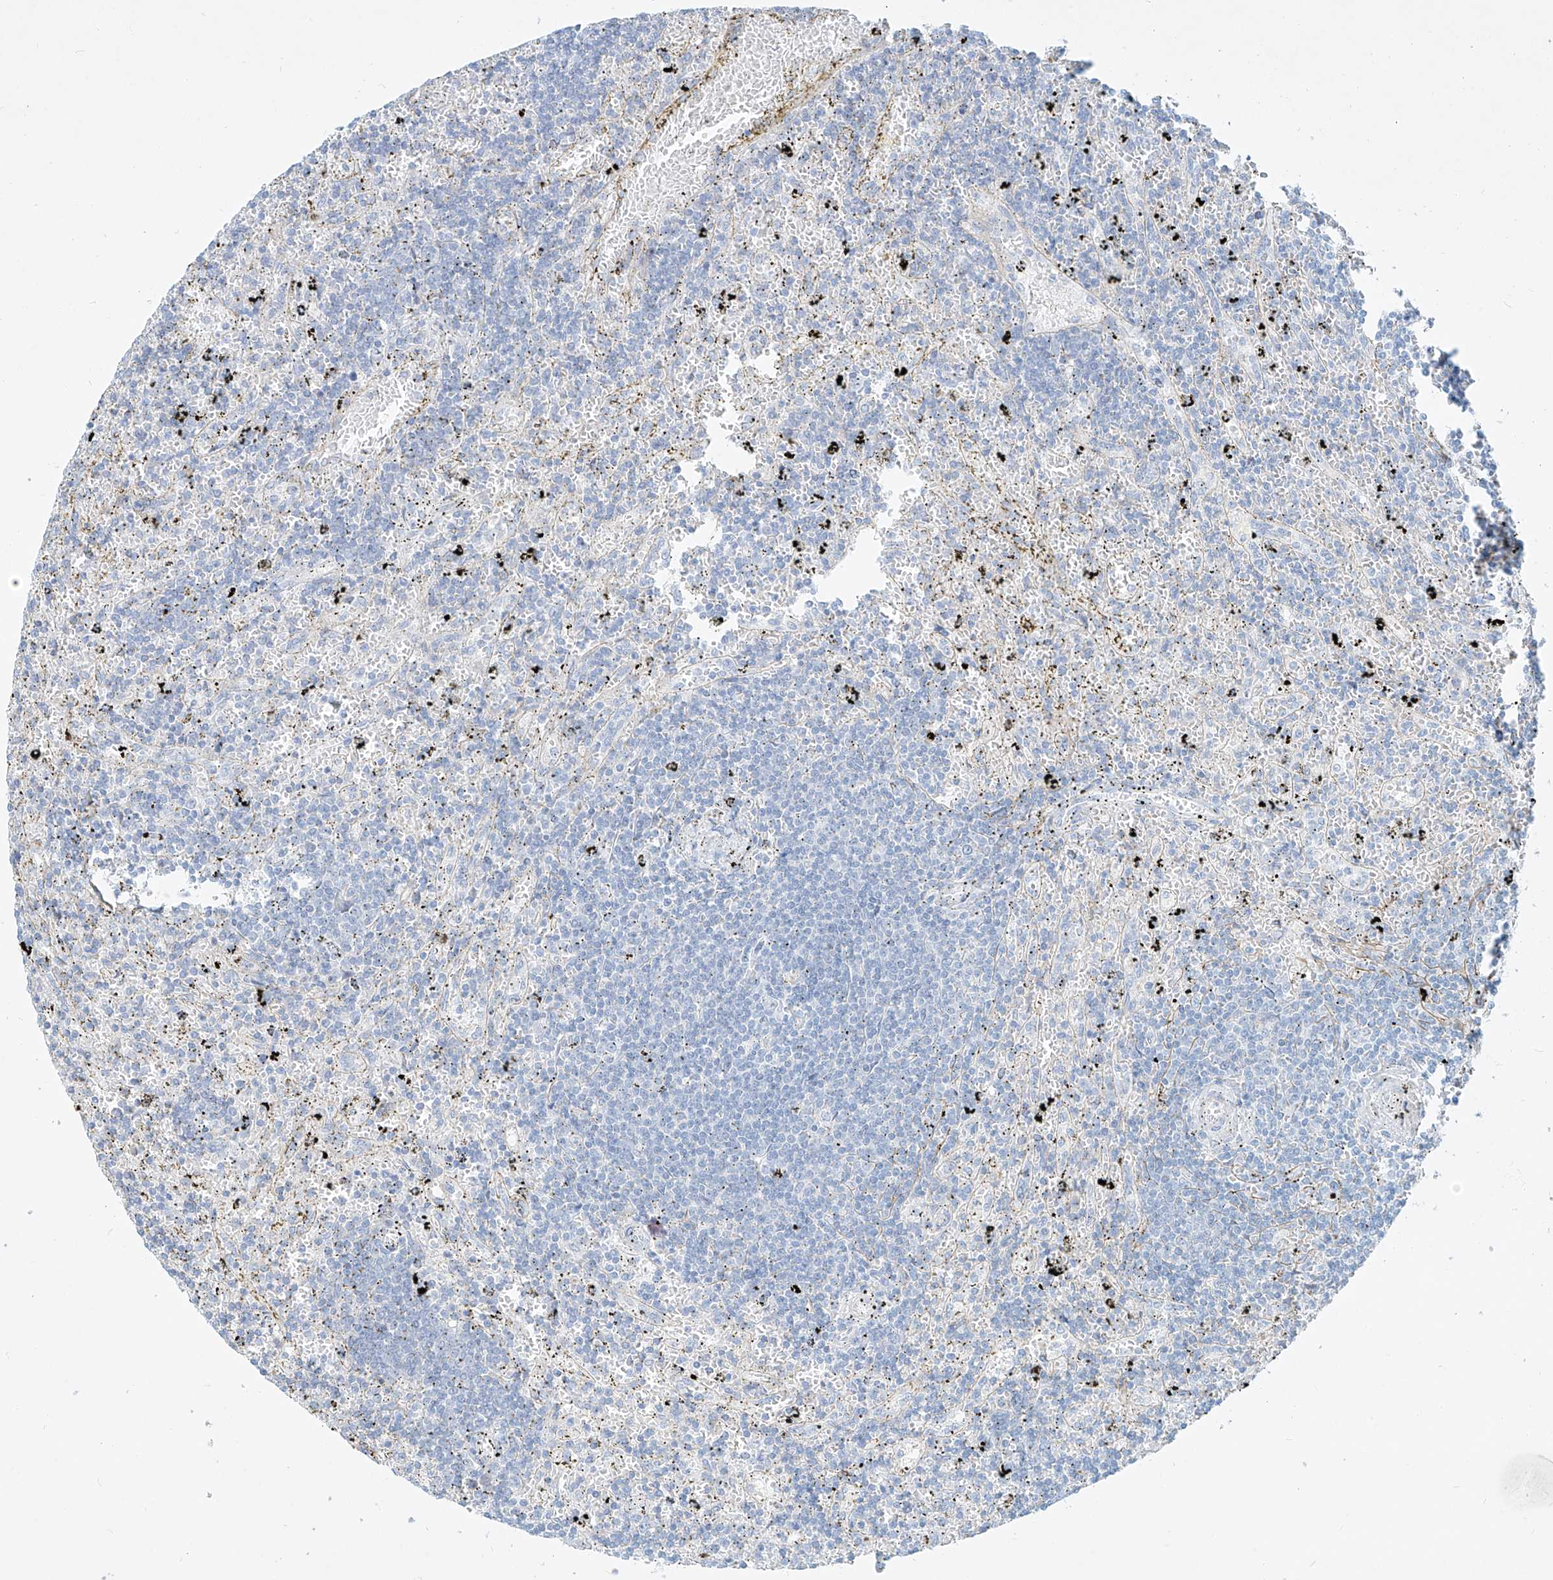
{"staining": {"intensity": "negative", "quantity": "none", "location": "none"}, "tissue": "lymphoma", "cell_type": "Tumor cells", "image_type": "cancer", "snomed": [{"axis": "morphology", "description": "Malignant lymphoma, non-Hodgkin's type, Low grade"}, {"axis": "topography", "description": "Spleen"}], "caption": "This is an IHC photomicrograph of malignant lymphoma, non-Hodgkin's type (low-grade). There is no positivity in tumor cells.", "gene": "AJM1", "patient": {"sex": "male", "age": 76}}